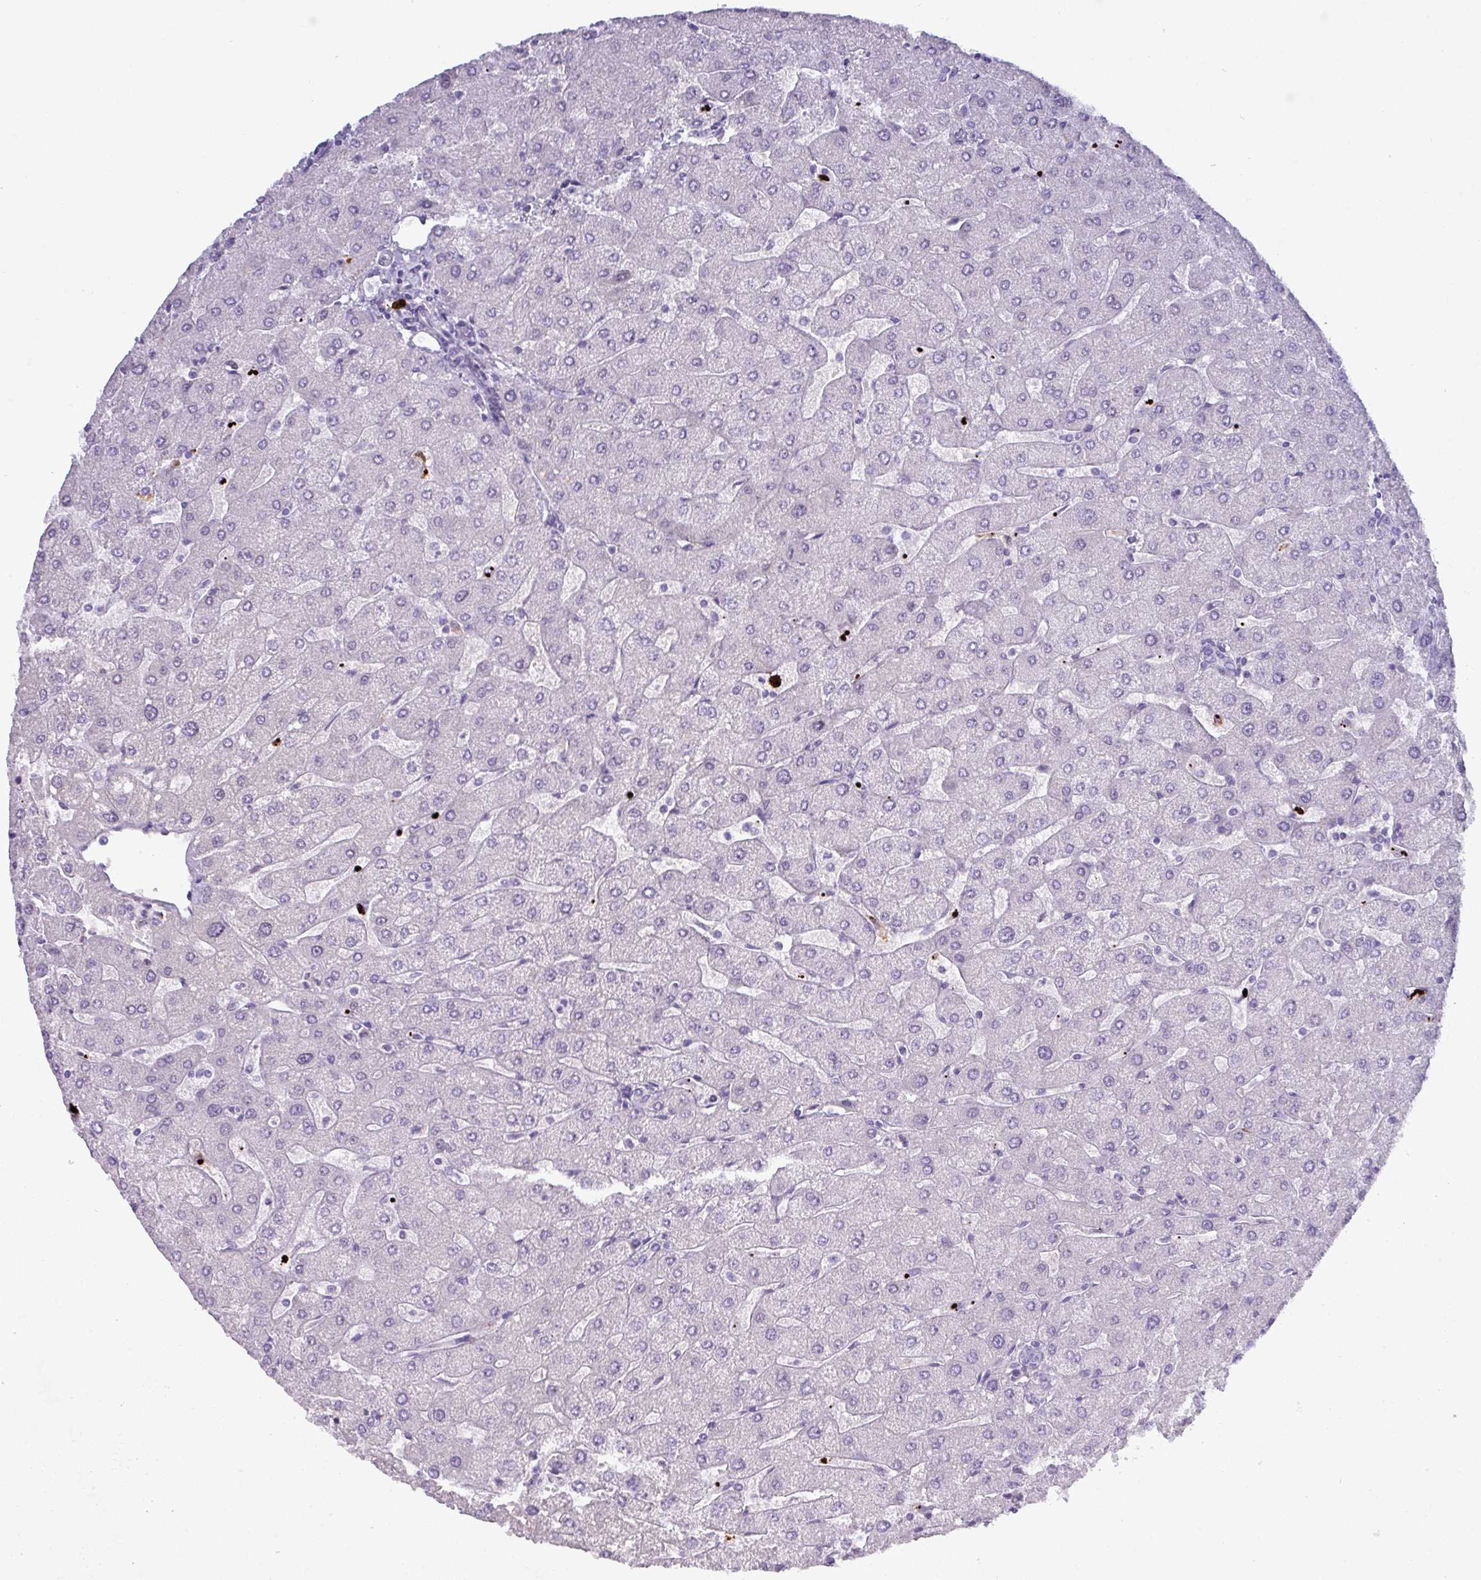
{"staining": {"intensity": "negative", "quantity": "none", "location": "none"}, "tissue": "liver", "cell_type": "Cholangiocytes", "image_type": "normal", "snomed": [{"axis": "morphology", "description": "Normal tissue, NOS"}, {"axis": "topography", "description": "Liver"}], "caption": "A photomicrograph of liver stained for a protein demonstrates no brown staining in cholangiocytes.", "gene": "MRM2", "patient": {"sex": "male", "age": 67}}